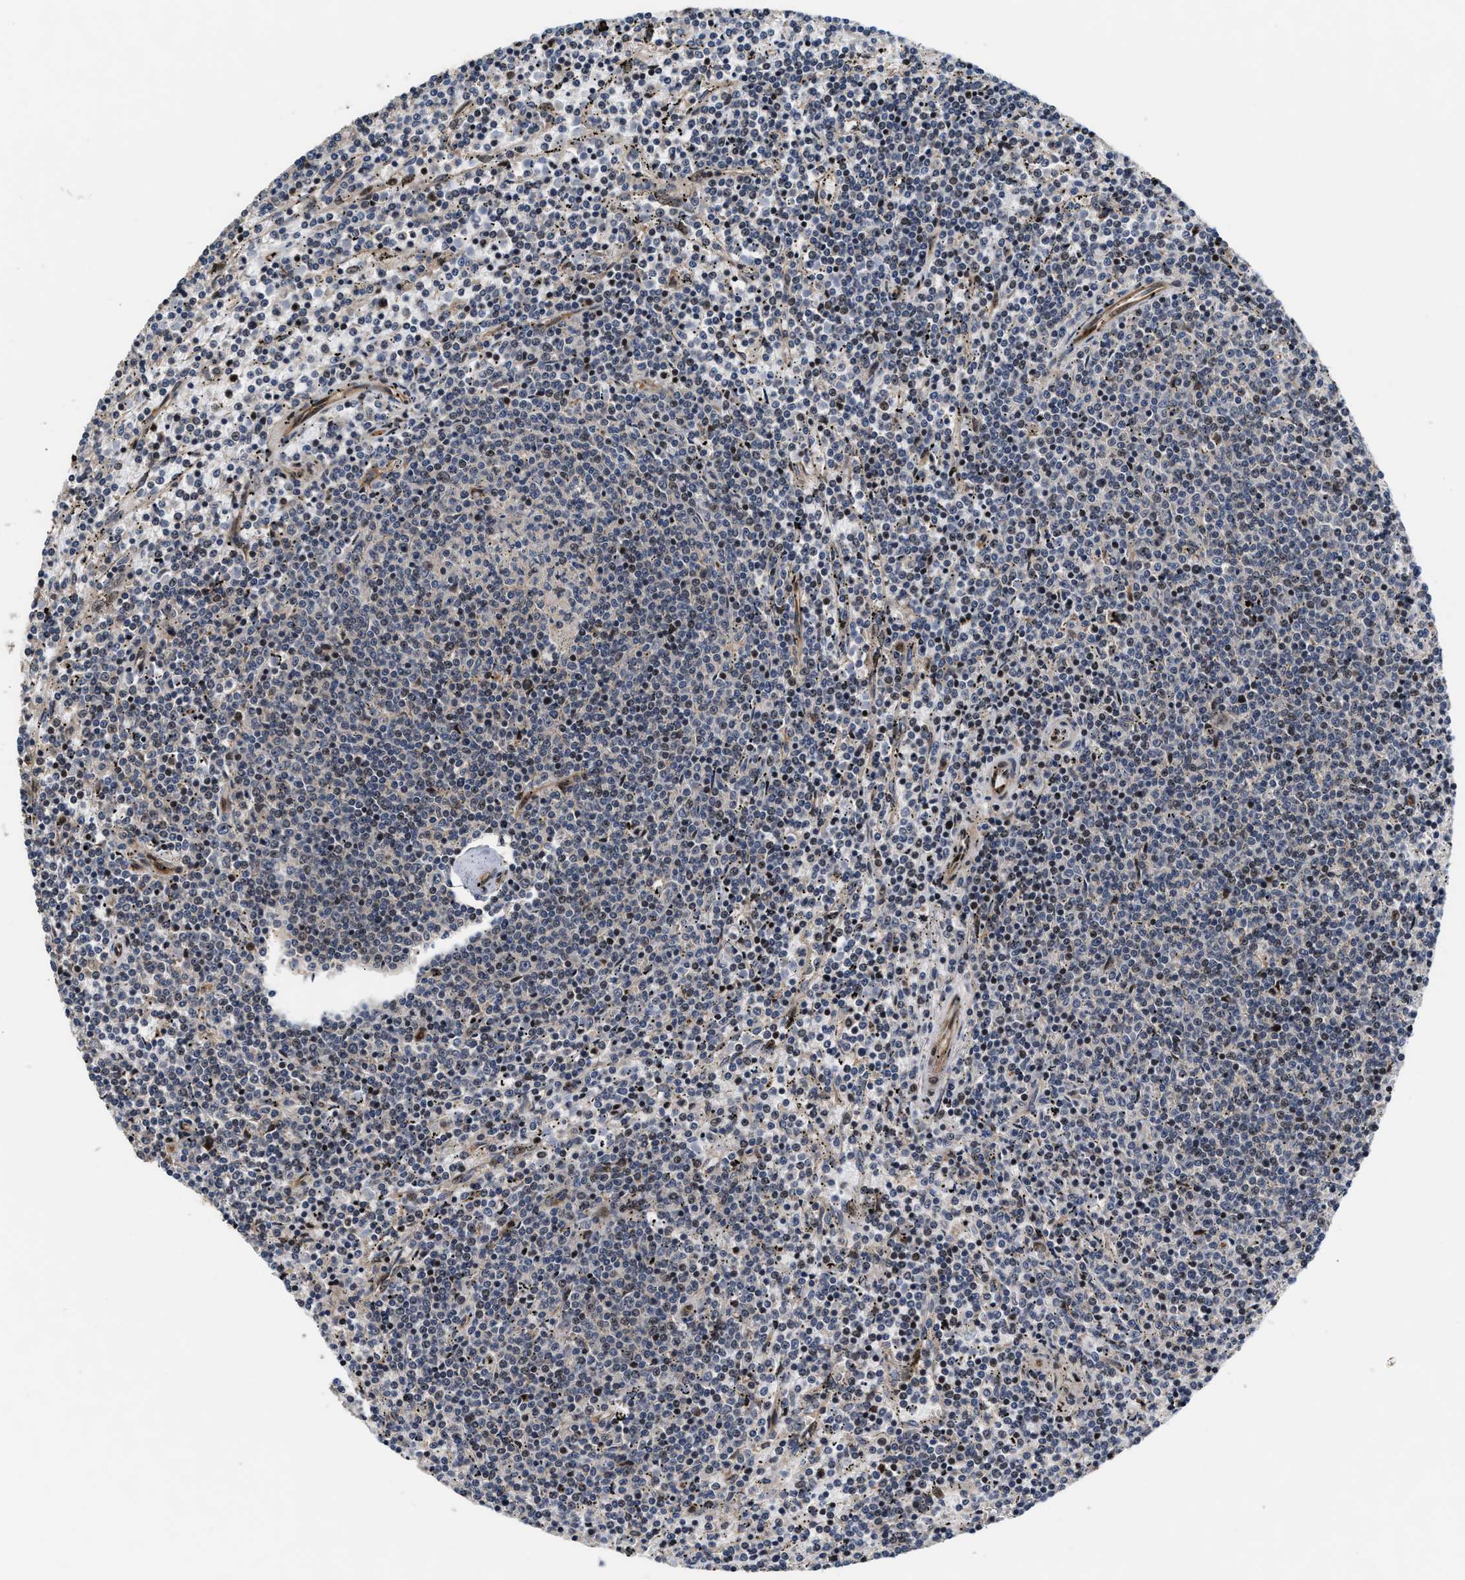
{"staining": {"intensity": "weak", "quantity": "<25%", "location": "nuclear"}, "tissue": "lymphoma", "cell_type": "Tumor cells", "image_type": "cancer", "snomed": [{"axis": "morphology", "description": "Malignant lymphoma, non-Hodgkin's type, Low grade"}, {"axis": "topography", "description": "Spleen"}], "caption": "High magnification brightfield microscopy of lymphoma stained with DAB (3,3'-diaminobenzidine) (brown) and counterstained with hematoxylin (blue): tumor cells show no significant positivity.", "gene": "ALDH3A2", "patient": {"sex": "female", "age": 50}}